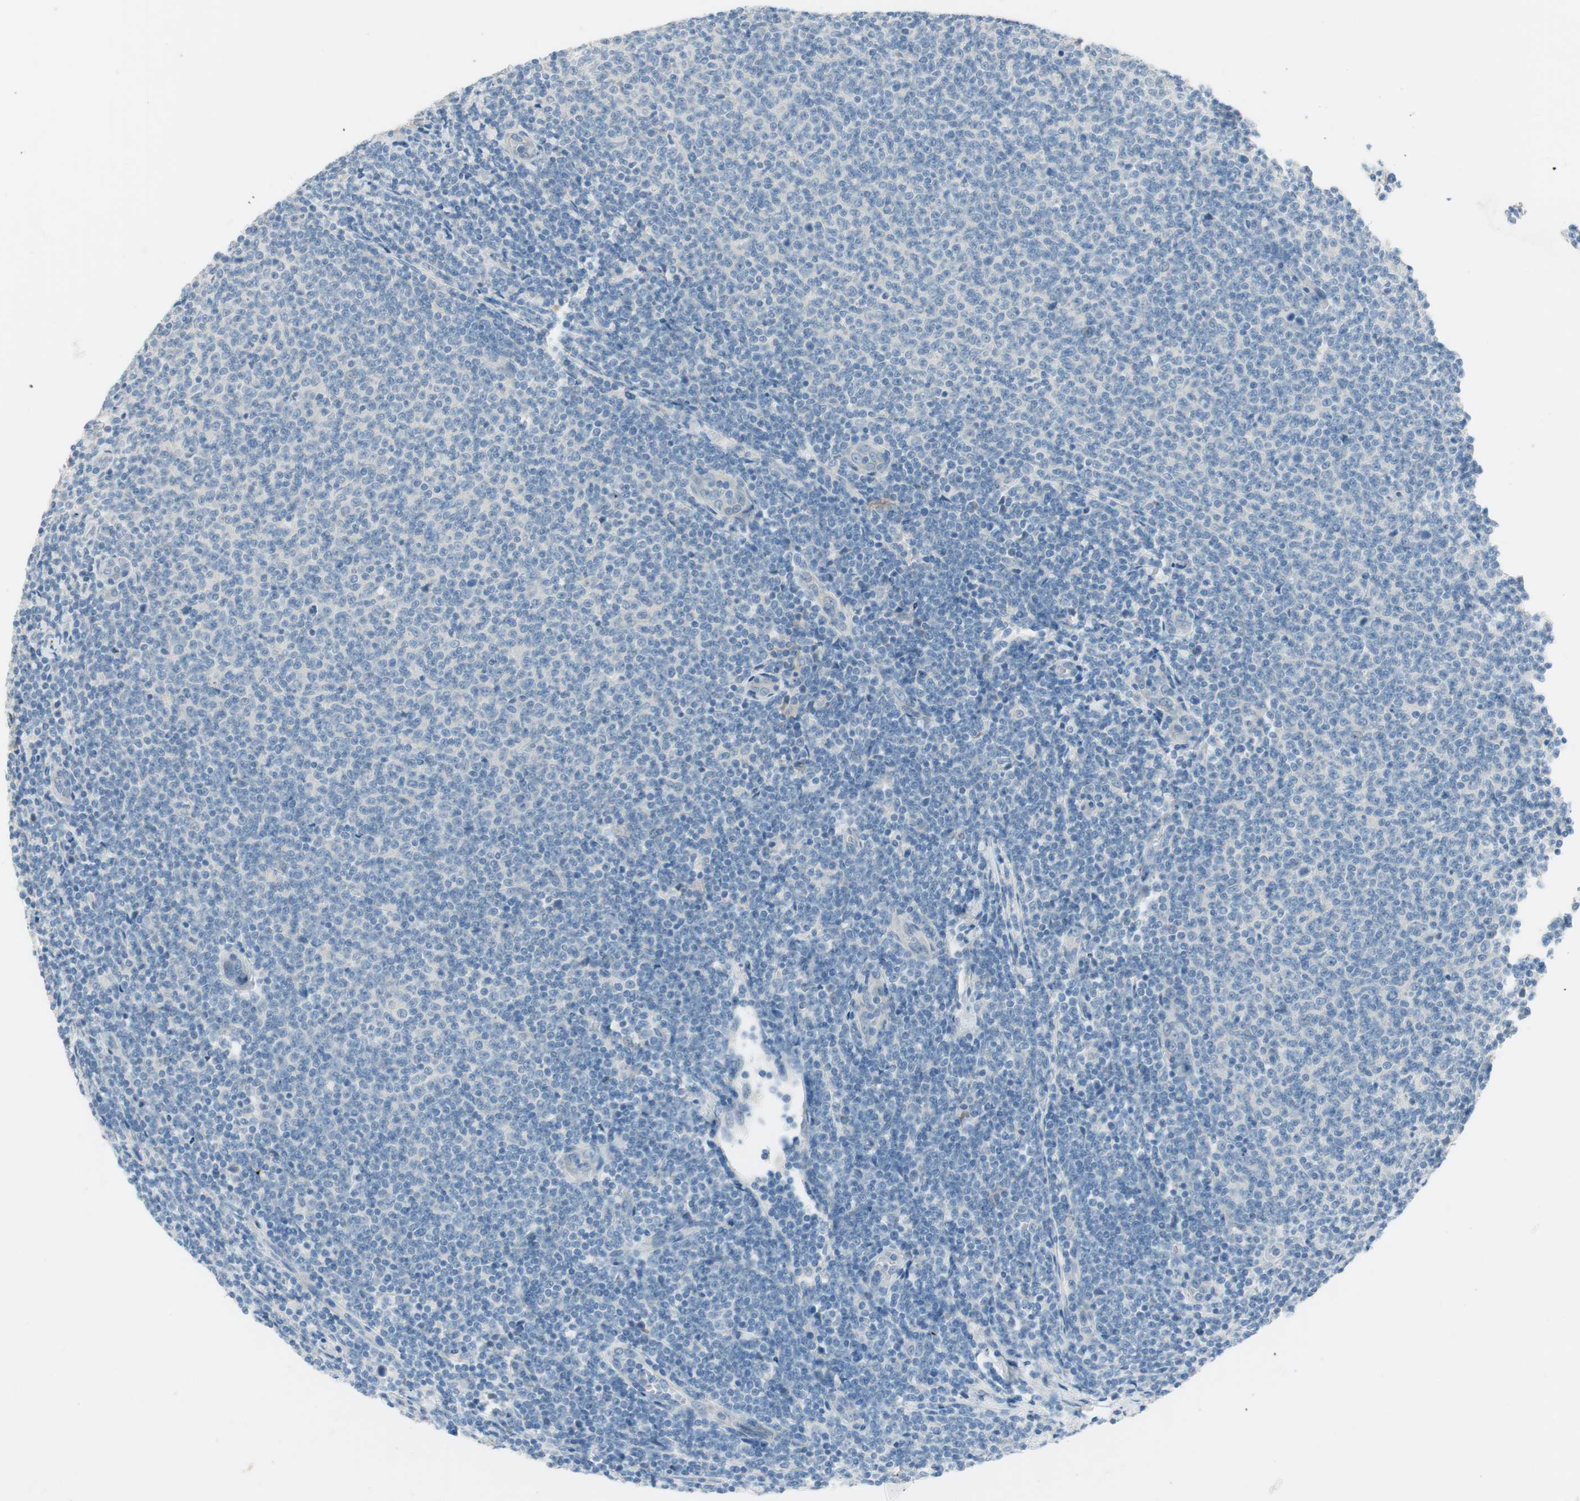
{"staining": {"intensity": "negative", "quantity": "none", "location": "none"}, "tissue": "lymphoma", "cell_type": "Tumor cells", "image_type": "cancer", "snomed": [{"axis": "morphology", "description": "Malignant lymphoma, non-Hodgkin's type, Low grade"}, {"axis": "topography", "description": "Lymph node"}], "caption": "Lymphoma was stained to show a protein in brown. There is no significant staining in tumor cells. The staining was performed using DAB to visualize the protein expression in brown, while the nuclei were stained in blue with hematoxylin (Magnification: 20x).", "gene": "PRRG4", "patient": {"sex": "male", "age": 66}}